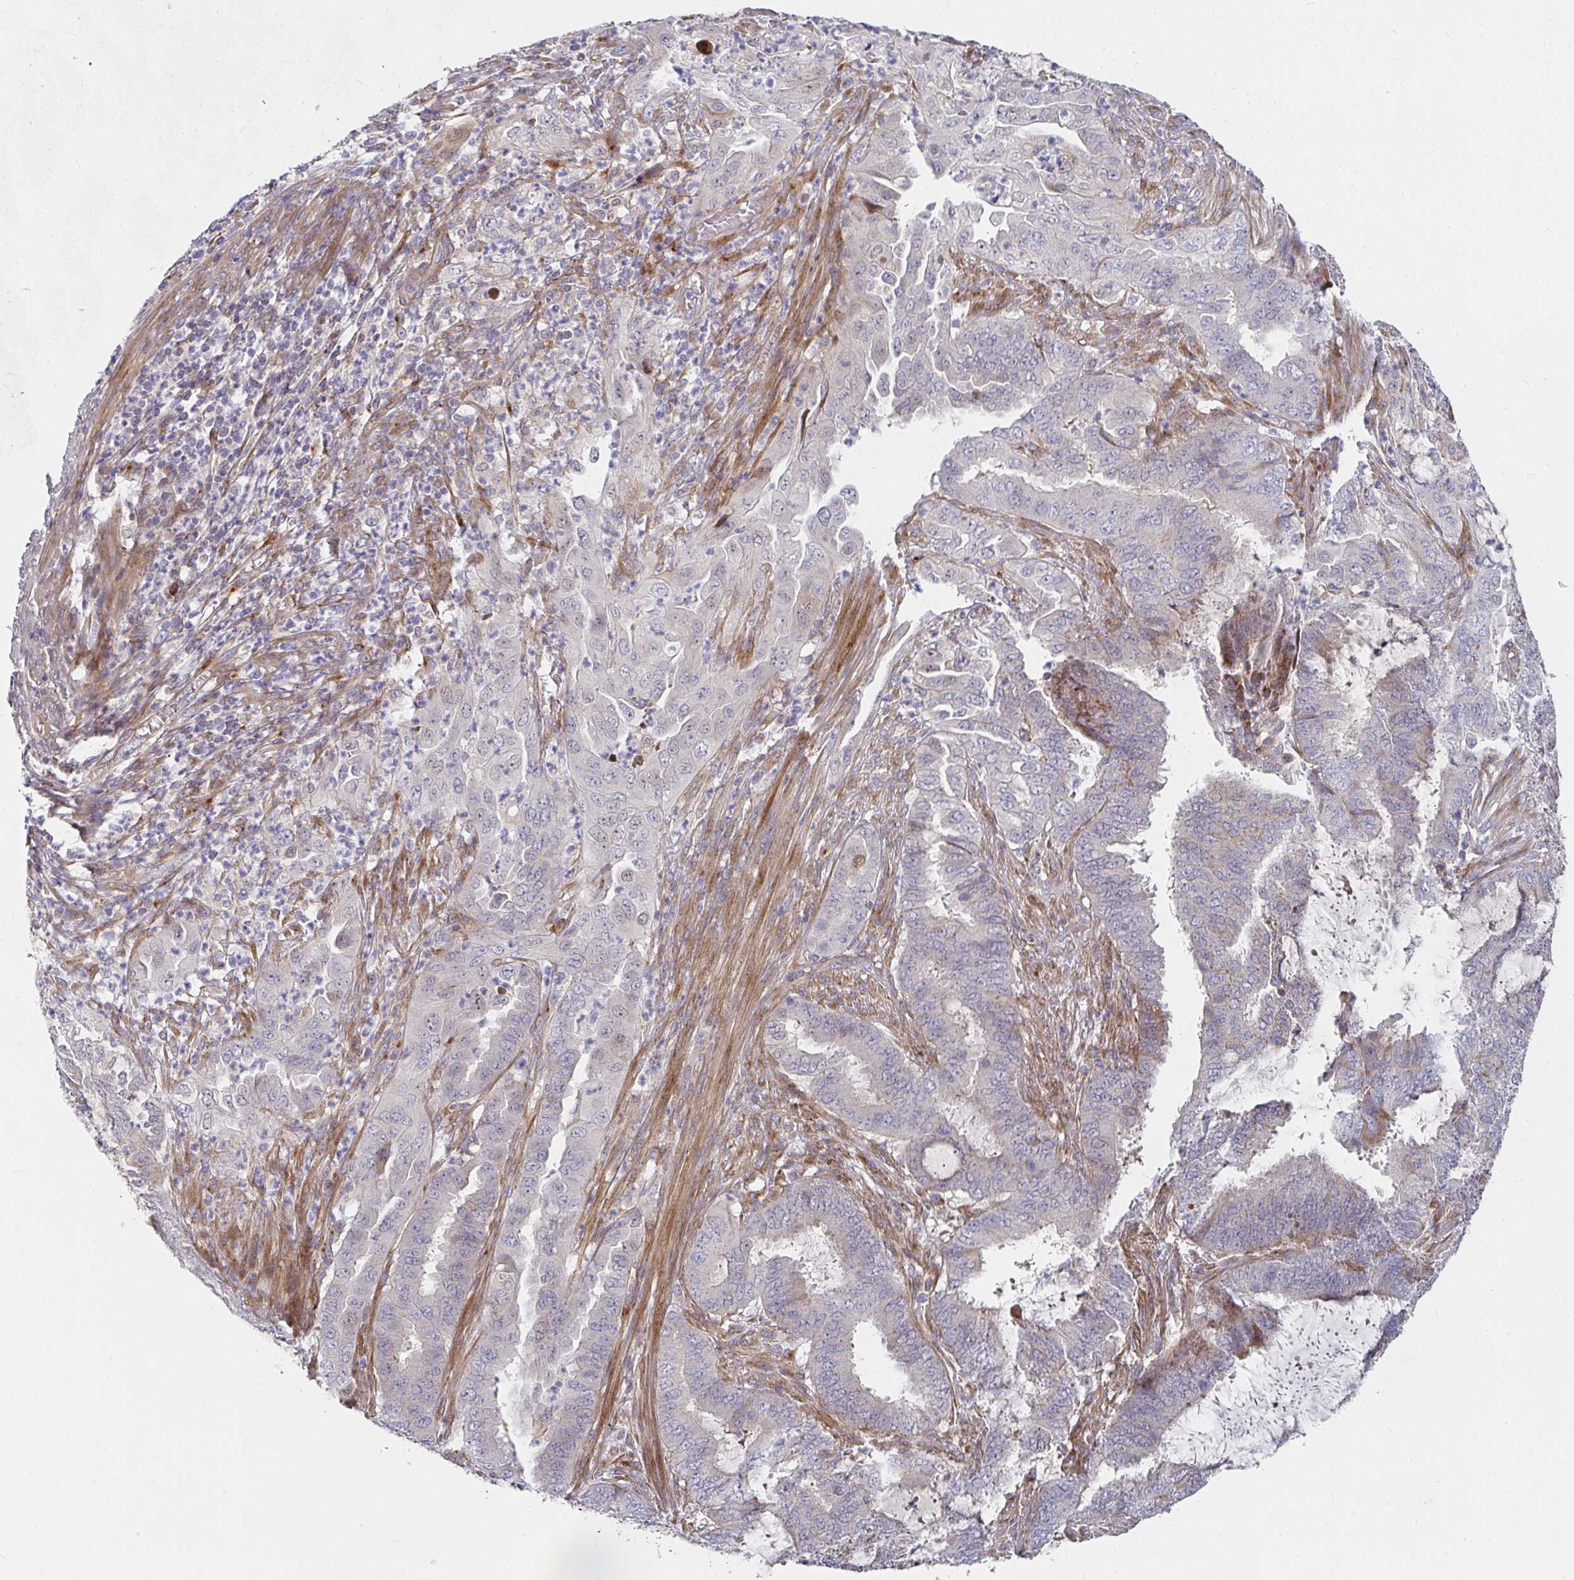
{"staining": {"intensity": "weak", "quantity": "<25%", "location": "nuclear"}, "tissue": "endometrial cancer", "cell_type": "Tumor cells", "image_type": "cancer", "snomed": [{"axis": "morphology", "description": "Adenocarcinoma, NOS"}, {"axis": "topography", "description": "Endometrium"}], "caption": "Tumor cells show no significant positivity in endometrial cancer. (Brightfield microscopy of DAB (3,3'-diaminobenzidine) immunohistochemistry at high magnification).", "gene": "RHEBL1", "patient": {"sex": "female", "age": 51}}